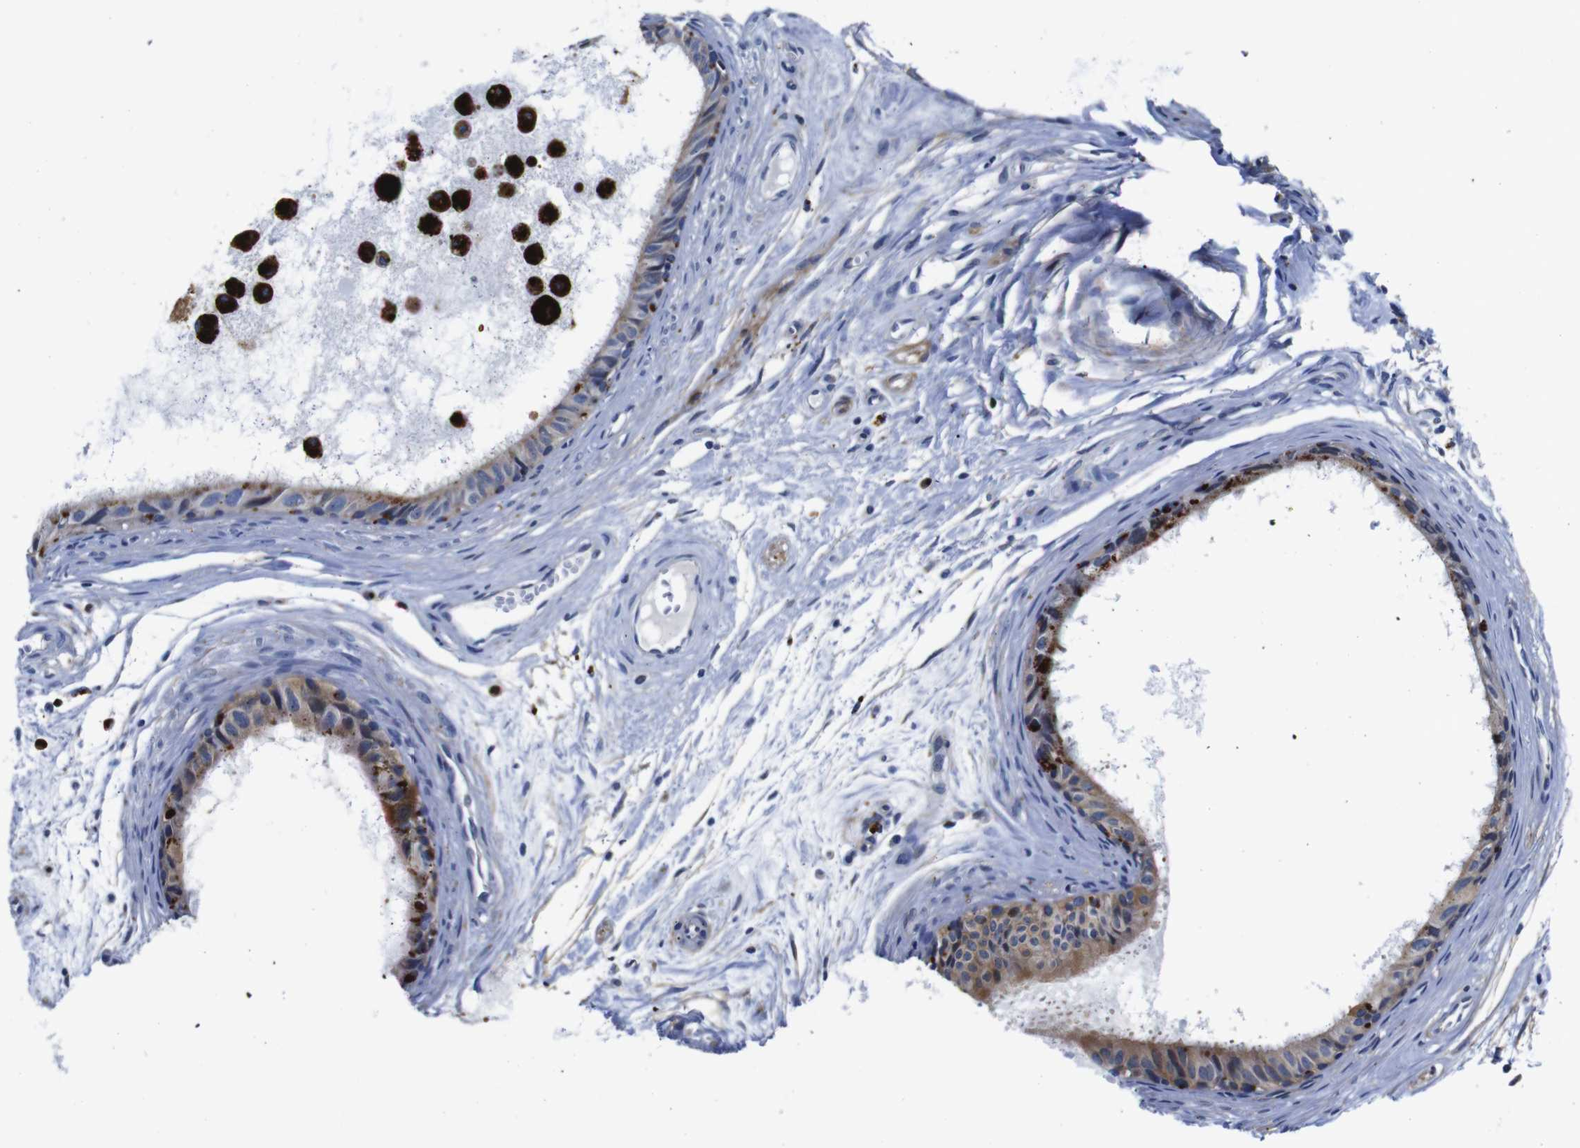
{"staining": {"intensity": "strong", "quantity": ">75%", "location": "cytoplasmic/membranous"}, "tissue": "epididymis", "cell_type": "Glandular cells", "image_type": "normal", "snomed": [{"axis": "morphology", "description": "Normal tissue, NOS"}, {"axis": "morphology", "description": "Inflammation, NOS"}, {"axis": "topography", "description": "Epididymis"}], "caption": "Strong cytoplasmic/membranous protein positivity is appreciated in approximately >75% of glandular cells in epididymis.", "gene": "GIMAP2", "patient": {"sex": "male", "age": 85}}